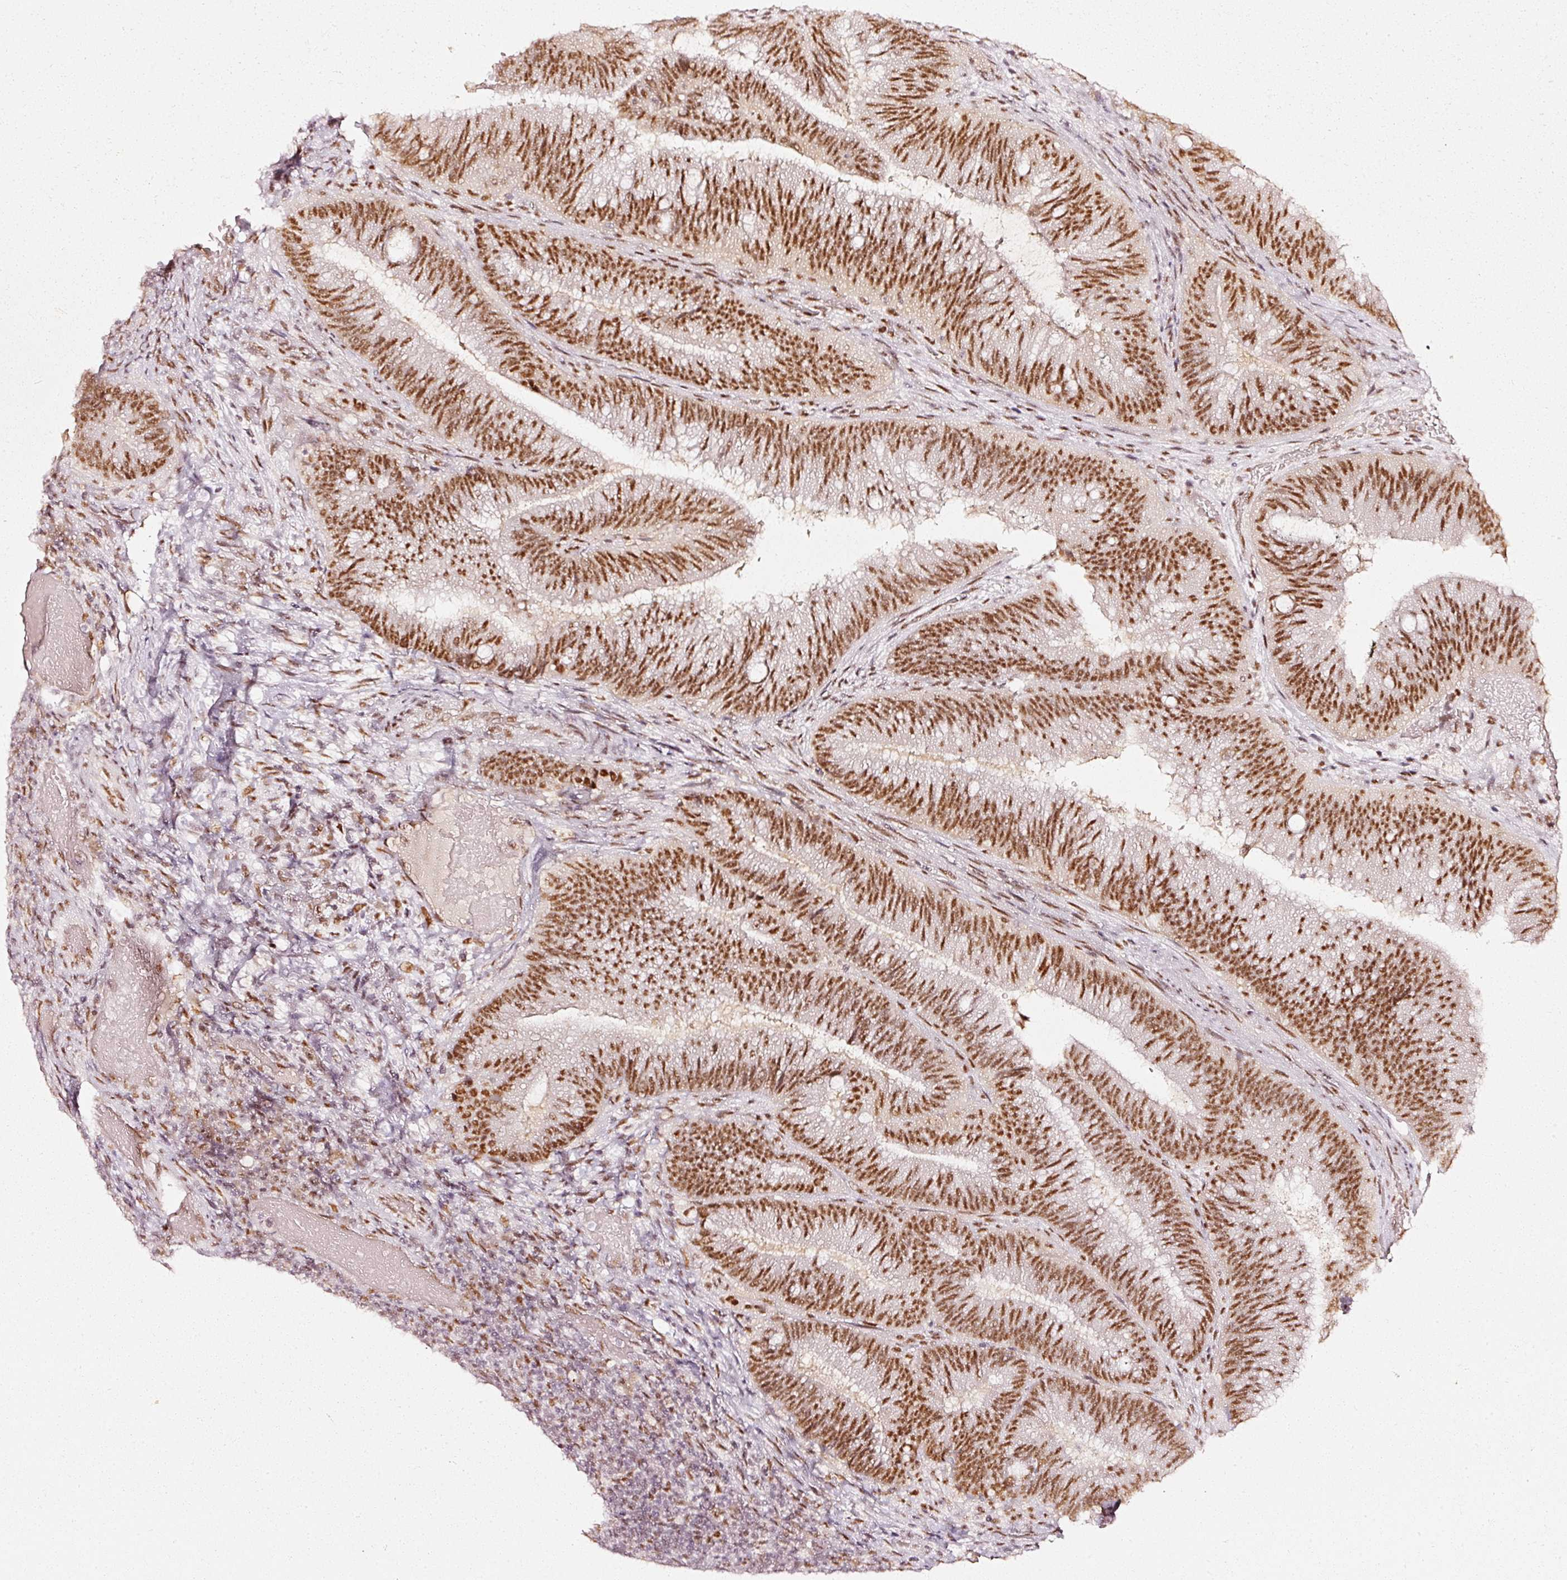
{"staining": {"intensity": "strong", "quantity": ">75%", "location": "nuclear"}, "tissue": "colorectal cancer", "cell_type": "Tumor cells", "image_type": "cancer", "snomed": [{"axis": "morphology", "description": "Adenocarcinoma, NOS"}, {"axis": "topography", "description": "Colon"}], "caption": "Immunohistochemistry staining of colorectal adenocarcinoma, which reveals high levels of strong nuclear staining in about >75% of tumor cells indicating strong nuclear protein staining. The staining was performed using DAB (3,3'-diaminobenzidine) (brown) for protein detection and nuclei were counterstained in hematoxylin (blue).", "gene": "PPP1R10", "patient": {"sex": "female", "age": 43}}